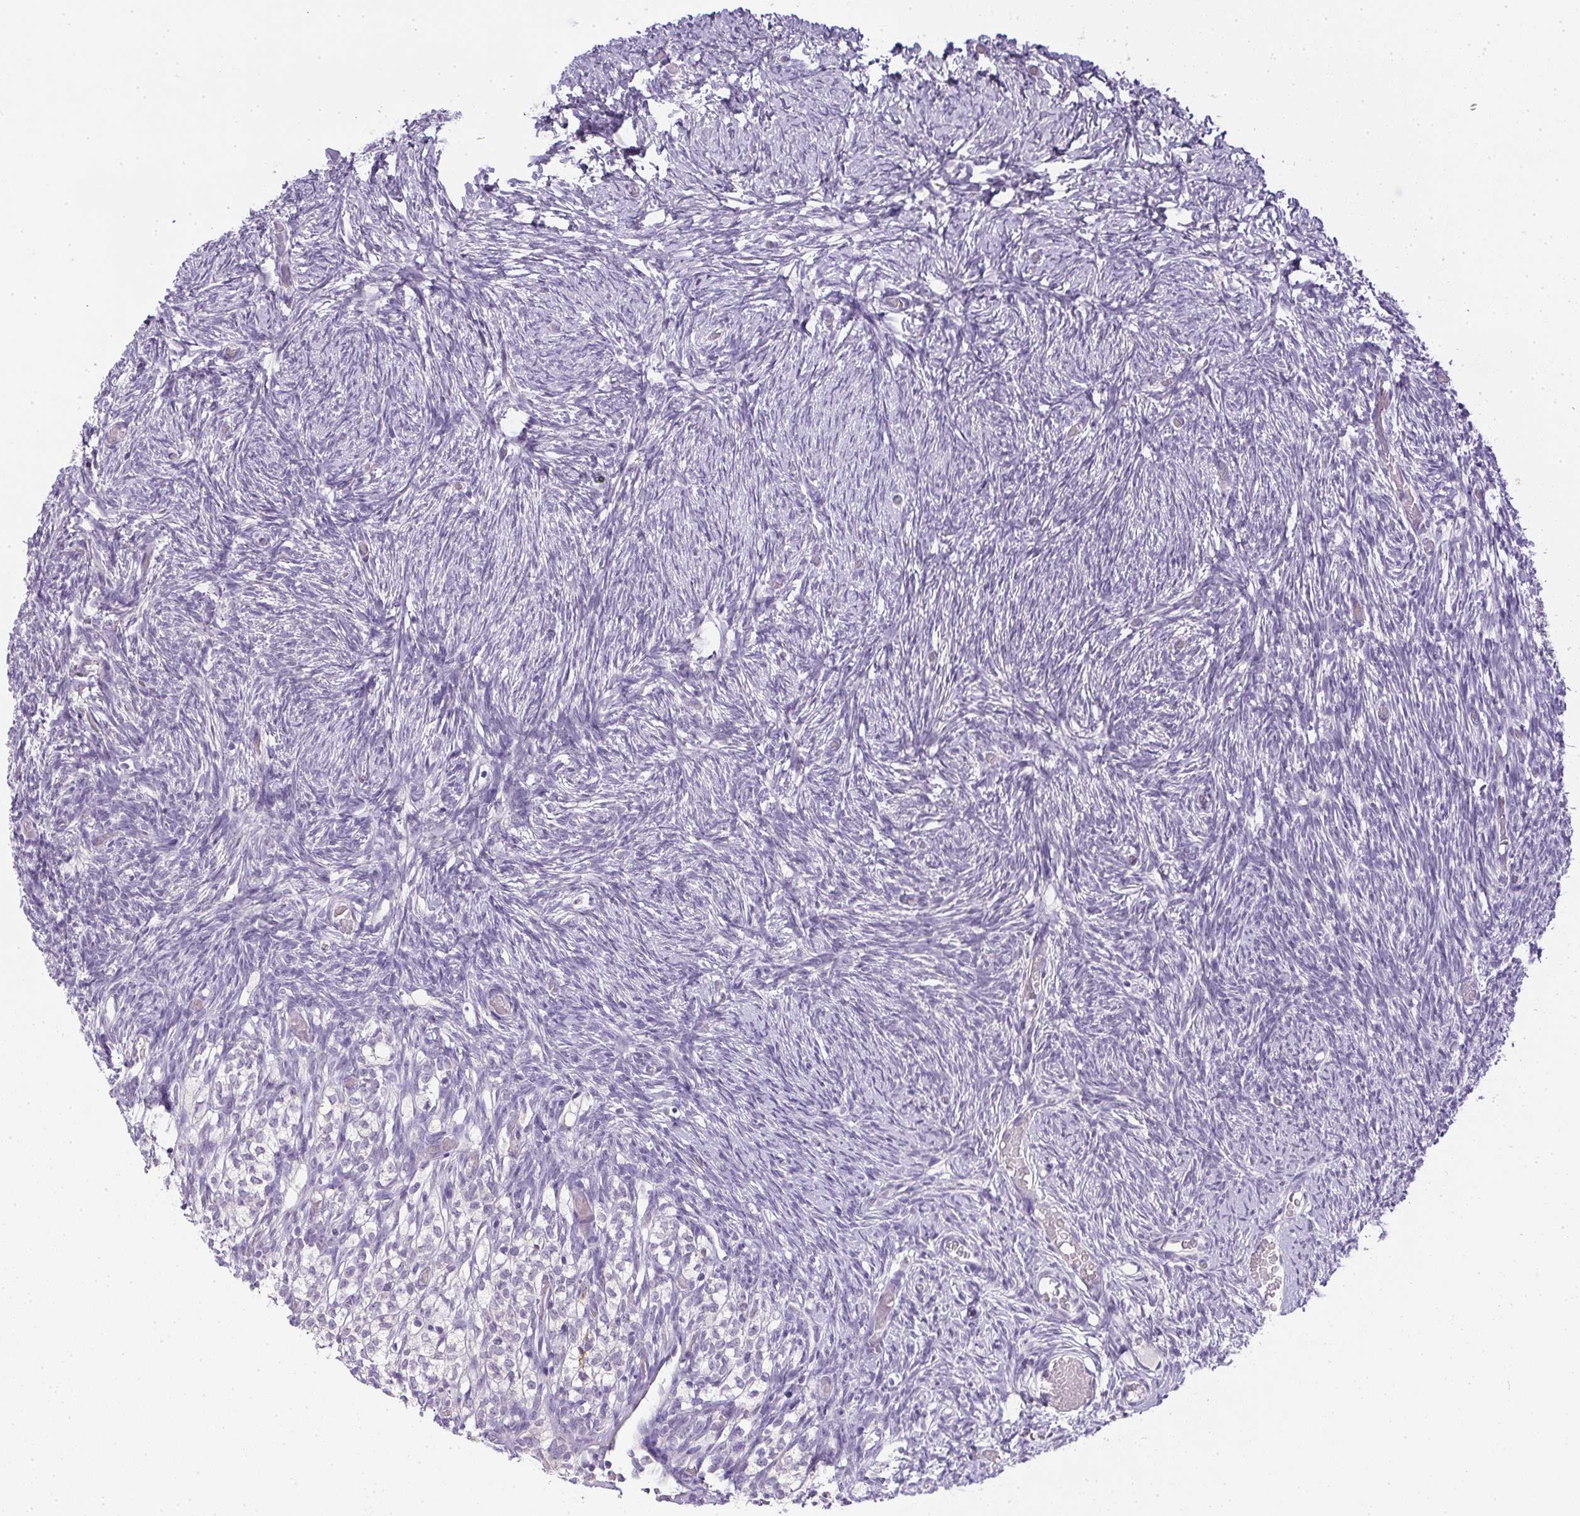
{"staining": {"intensity": "negative", "quantity": "none", "location": "none"}, "tissue": "ovary", "cell_type": "Ovarian stroma cells", "image_type": "normal", "snomed": [{"axis": "morphology", "description": "Normal tissue, NOS"}, {"axis": "topography", "description": "Ovary"}], "caption": "High power microscopy photomicrograph of an IHC photomicrograph of normal ovary, revealing no significant staining in ovarian stroma cells.", "gene": "SLC17A7", "patient": {"sex": "female", "age": 39}}